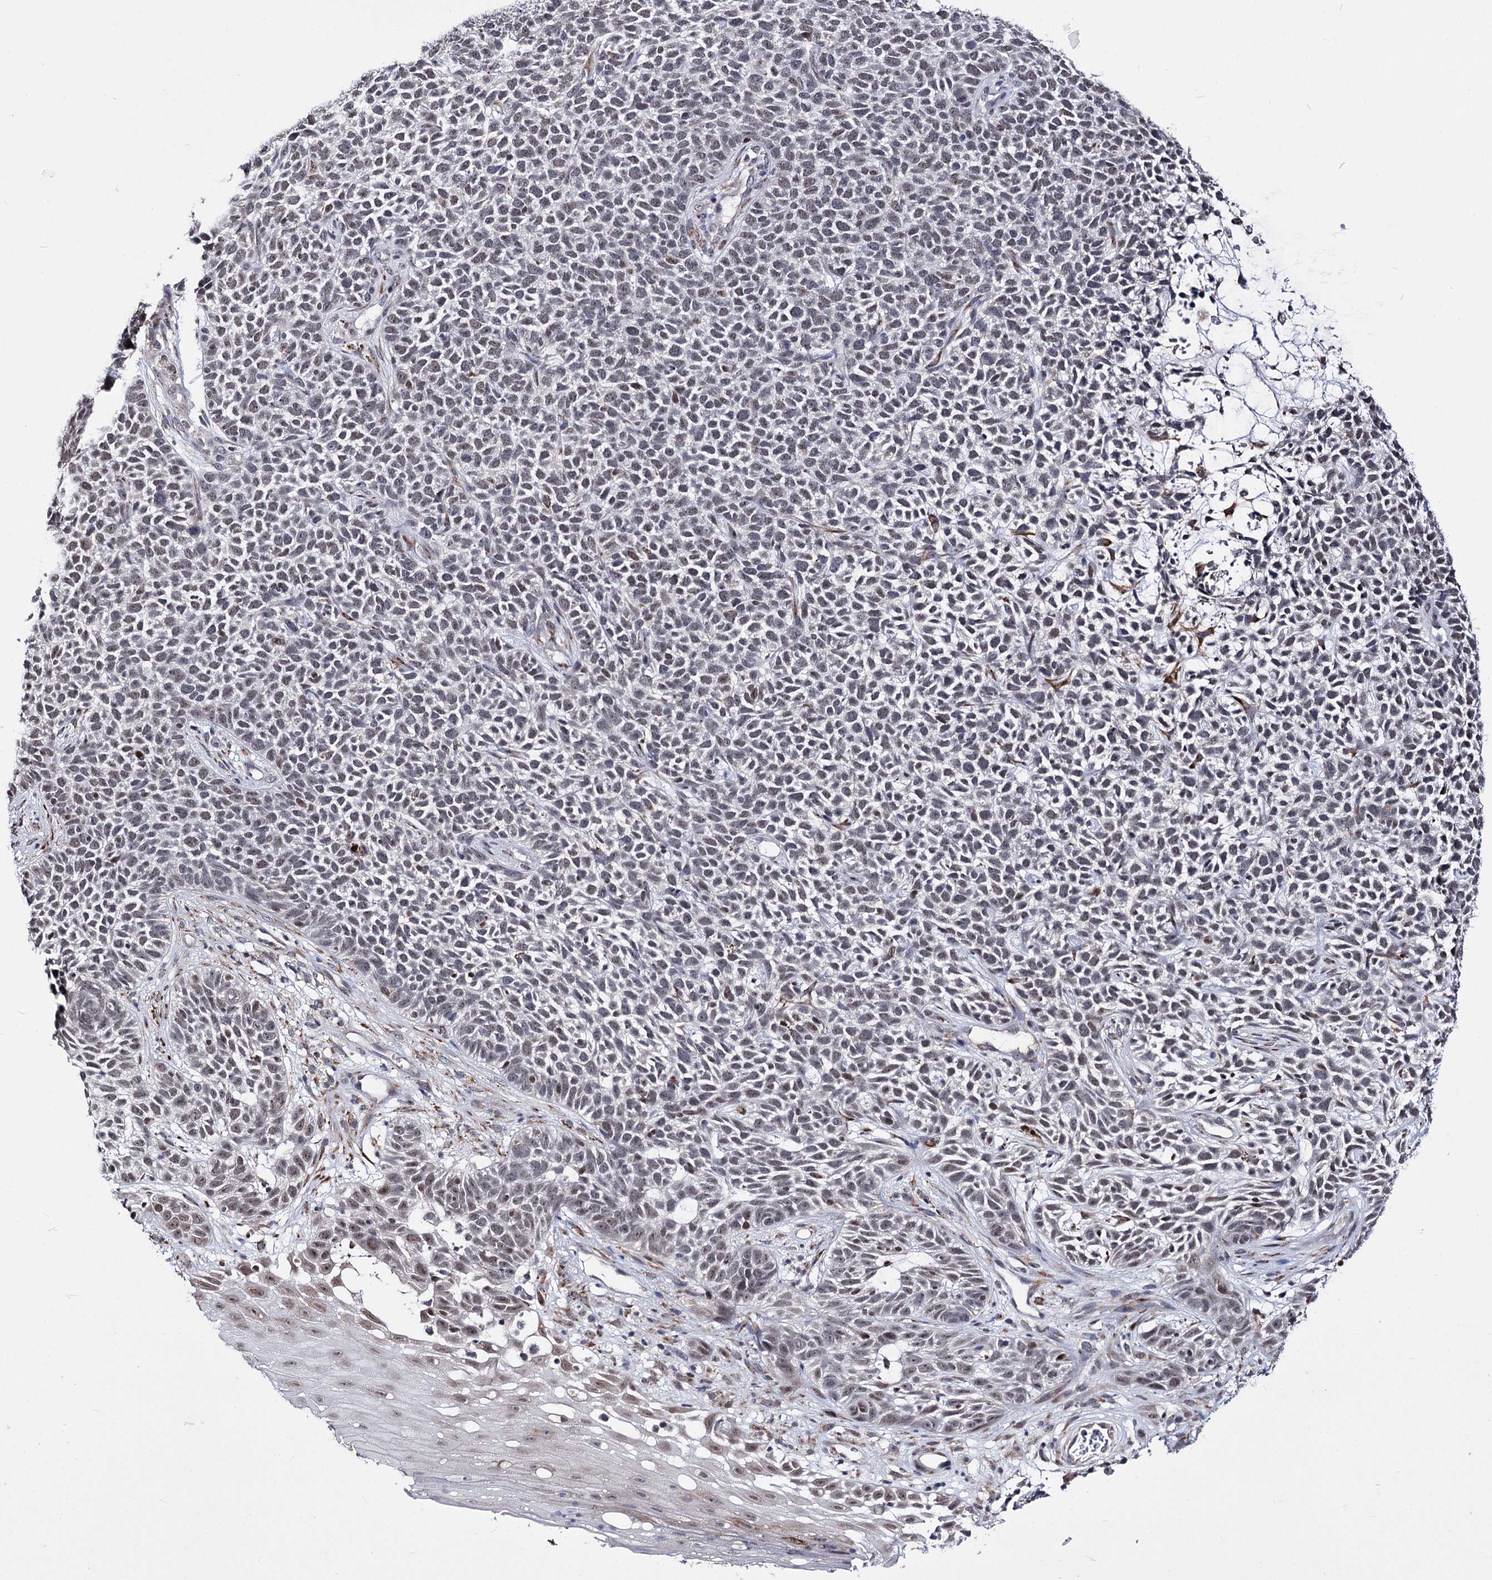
{"staining": {"intensity": "weak", "quantity": "<25%", "location": "nuclear"}, "tissue": "skin cancer", "cell_type": "Tumor cells", "image_type": "cancer", "snomed": [{"axis": "morphology", "description": "Basal cell carcinoma"}, {"axis": "topography", "description": "Skin"}], "caption": "Immunohistochemical staining of human basal cell carcinoma (skin) displays no significant expression in tumor cells. (IHC, brightfield microscopy, high magnification).", "gene": "PPRC1", "patient": {"sex": "female", "age": 84}}